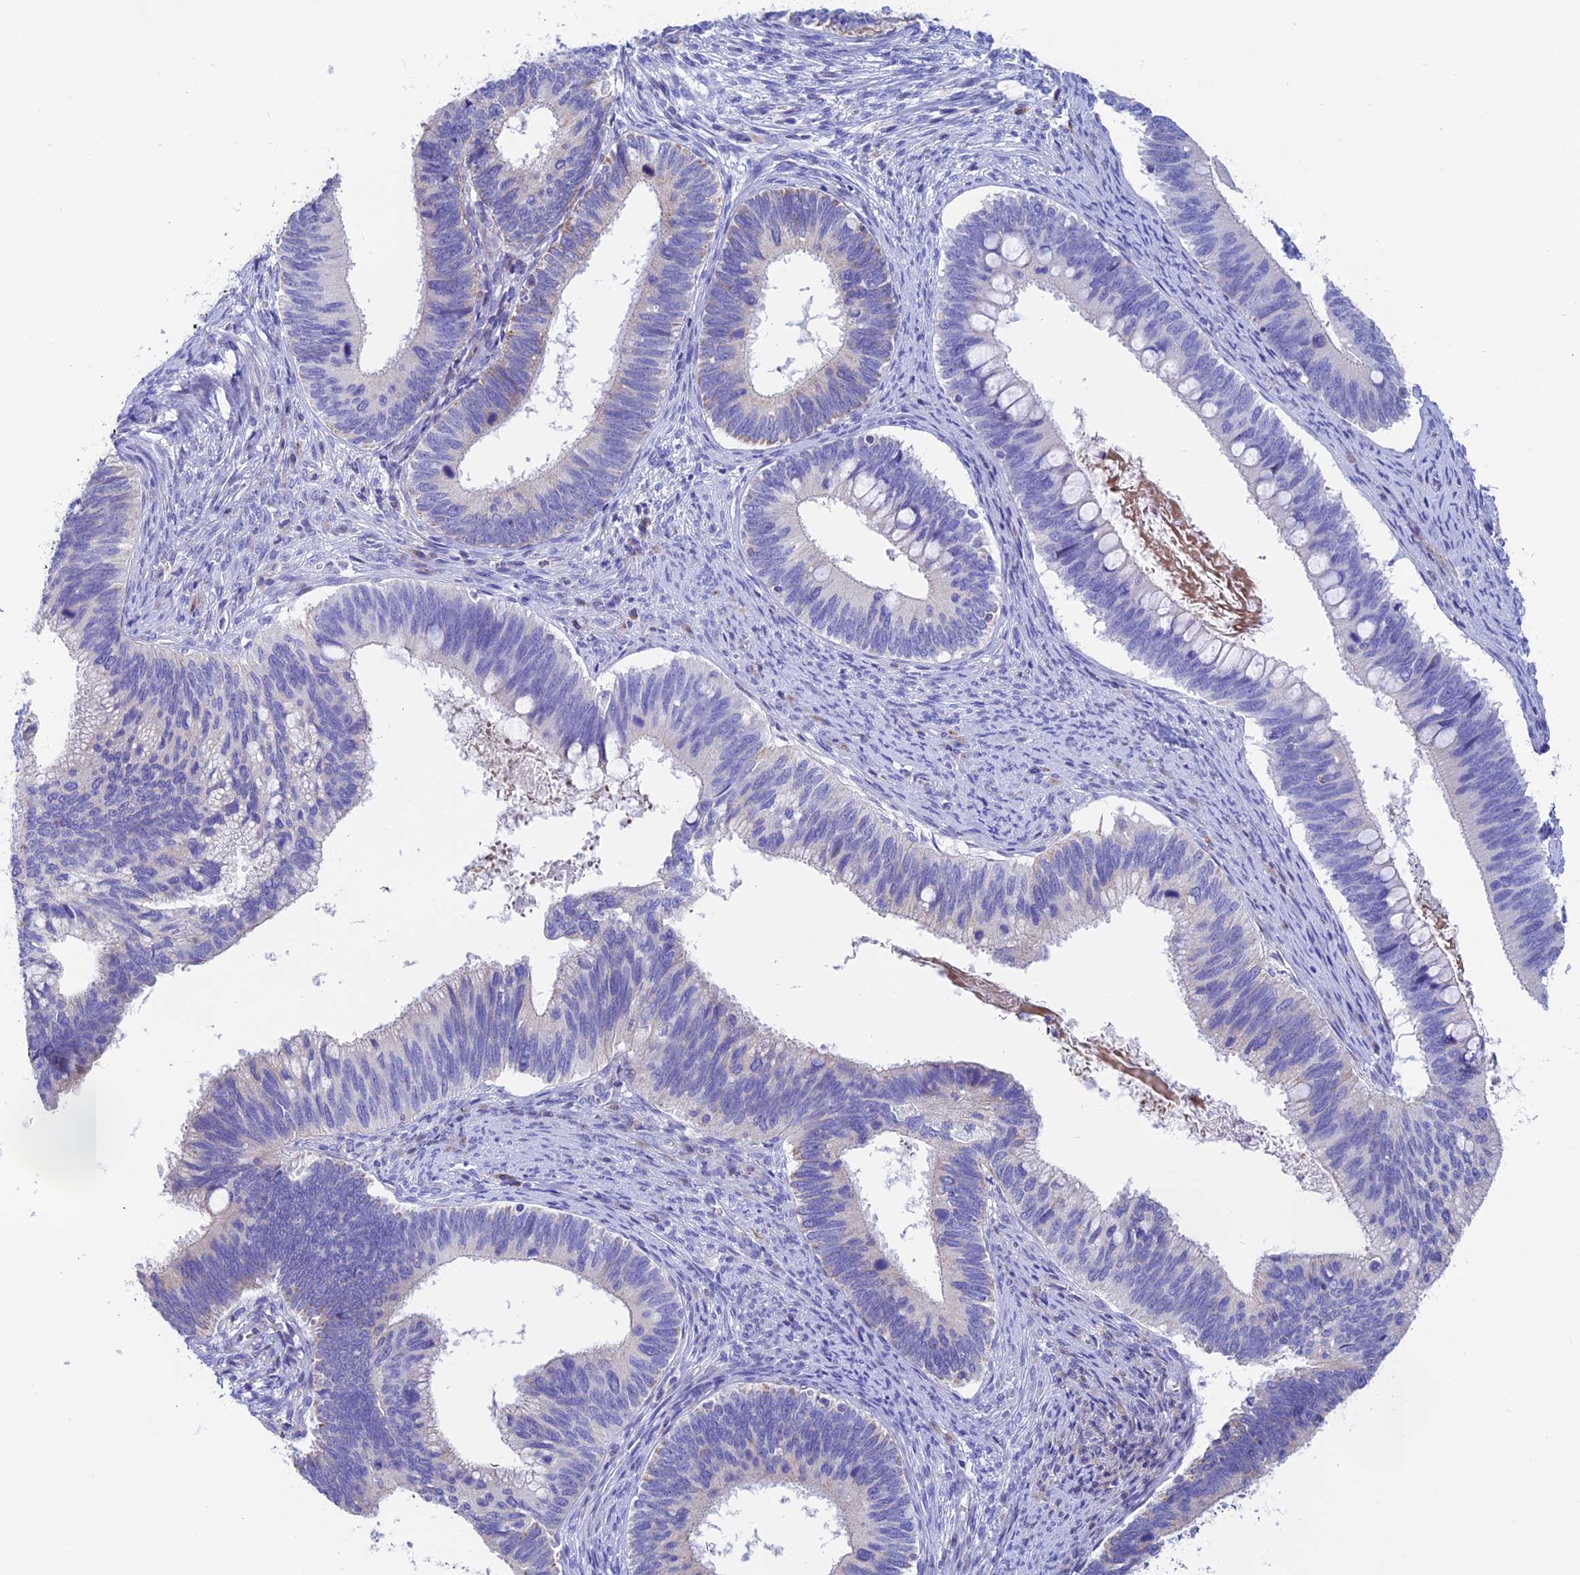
{"staining": {"intensity": "negative", "quantity": "none", "location": "none"}, "tissue": "cervical cancer", "cell_type": "Tumor cells", "image_type": "cancer", "snomed": [{"axis": "morphology", "description": "Adenocarcinoma, NOS"}, {"axis": "topography", "description": "Cervix"}], "caption": "Image shows no significant protein expression in tumor cells of cervical cancer. (Immunohistochemistry, brightfield microscopy, high magnification).", "gene": "PRIM1", "patient": {"sex": "female", "age": 42}}